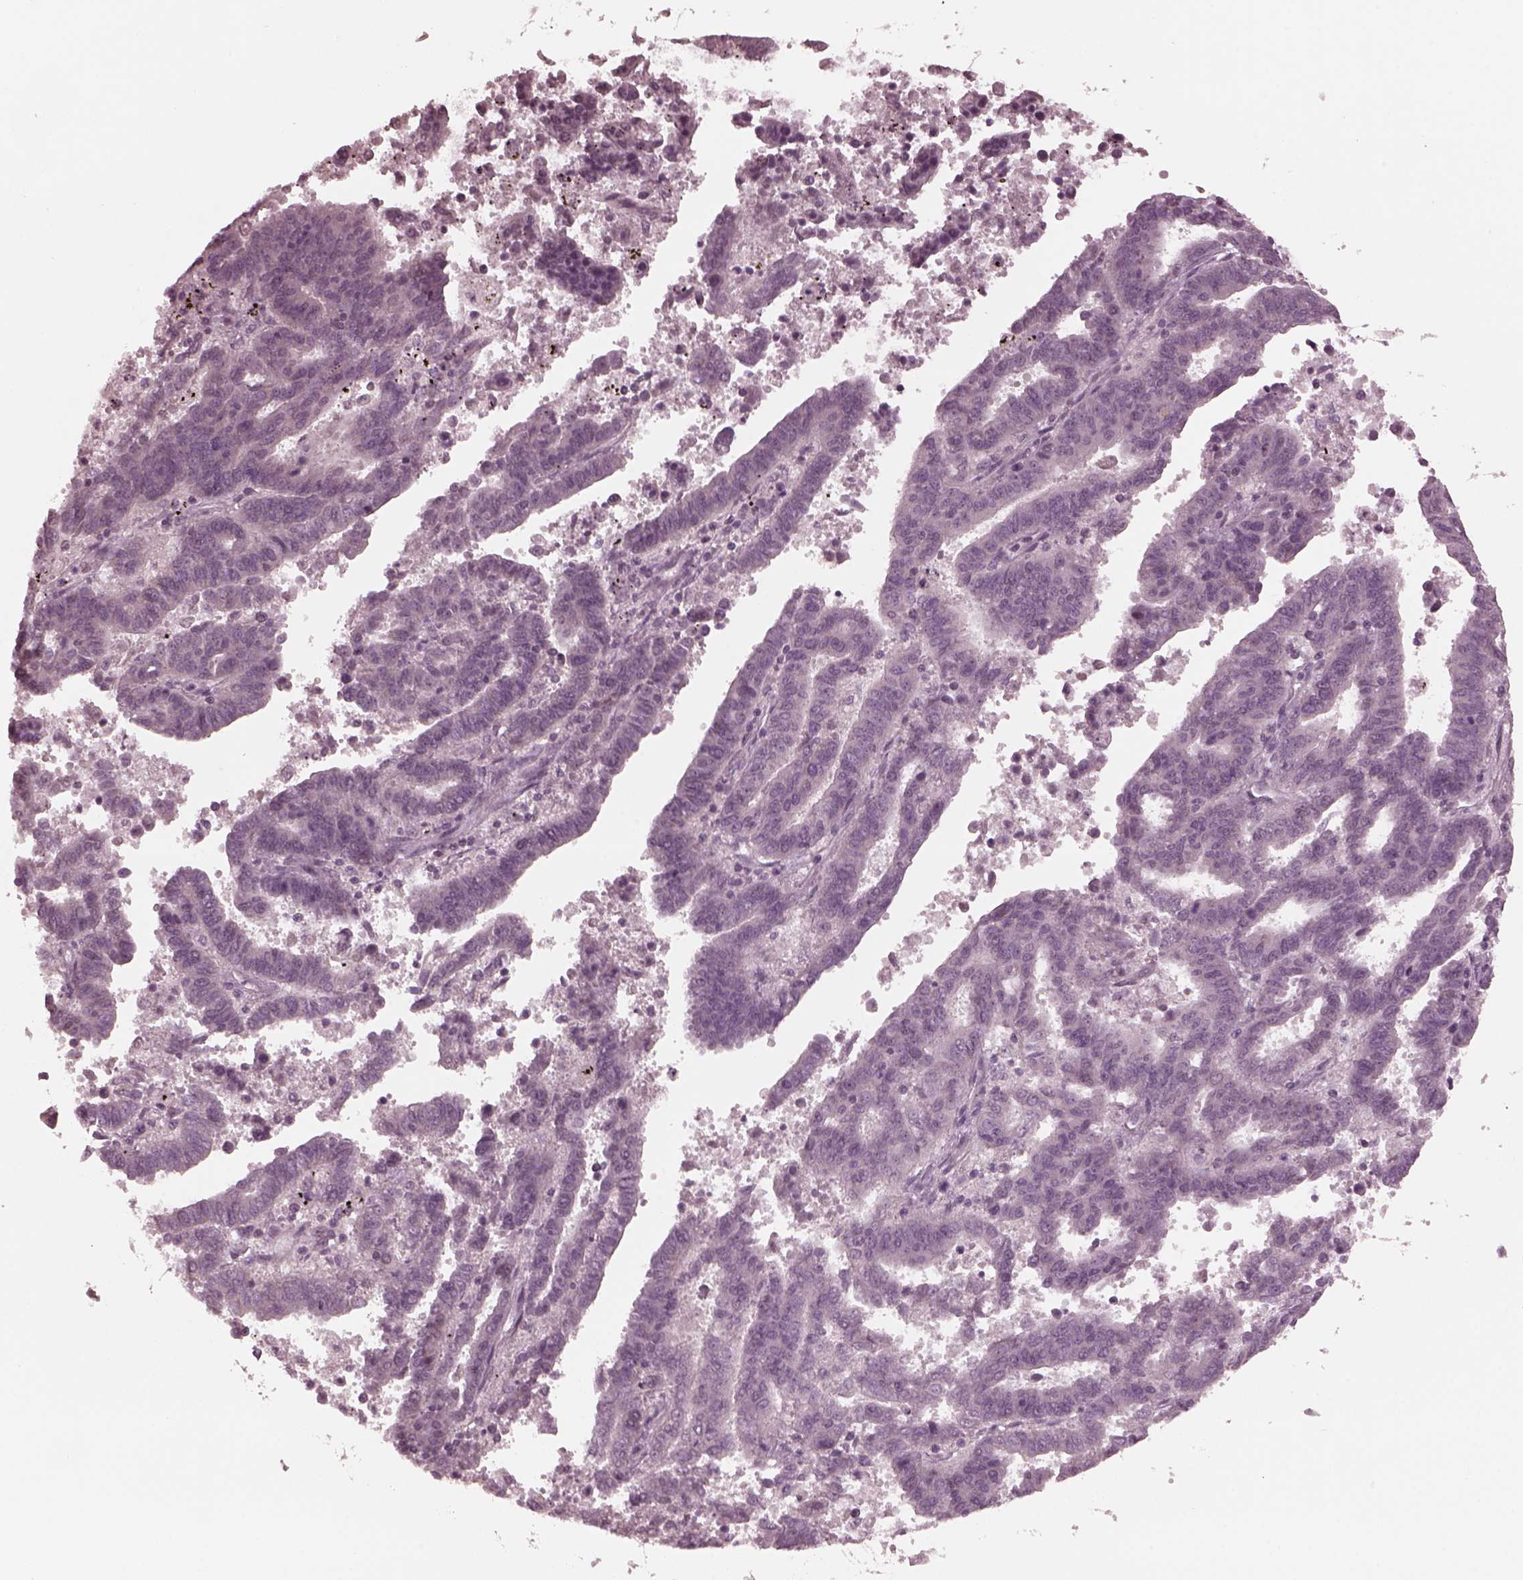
{"staining": {"intensity": "negative", "quantity": "none", "location": "none"}, "tissue": "endometrial cancer", "cell_type": "Tumor cells", "image_type": "cancer", "snomed": [{"axis": "morphology", "description": "Adenocarcinoma, NOS"}, {"axis": "topography", "description": "Uterus"}], "caption": "Endometrial cancer stained for a protein using IHC reveals no expression tumor cells.", "gene": "RGS7", "patient": {"sex": "female", "age": 83}}